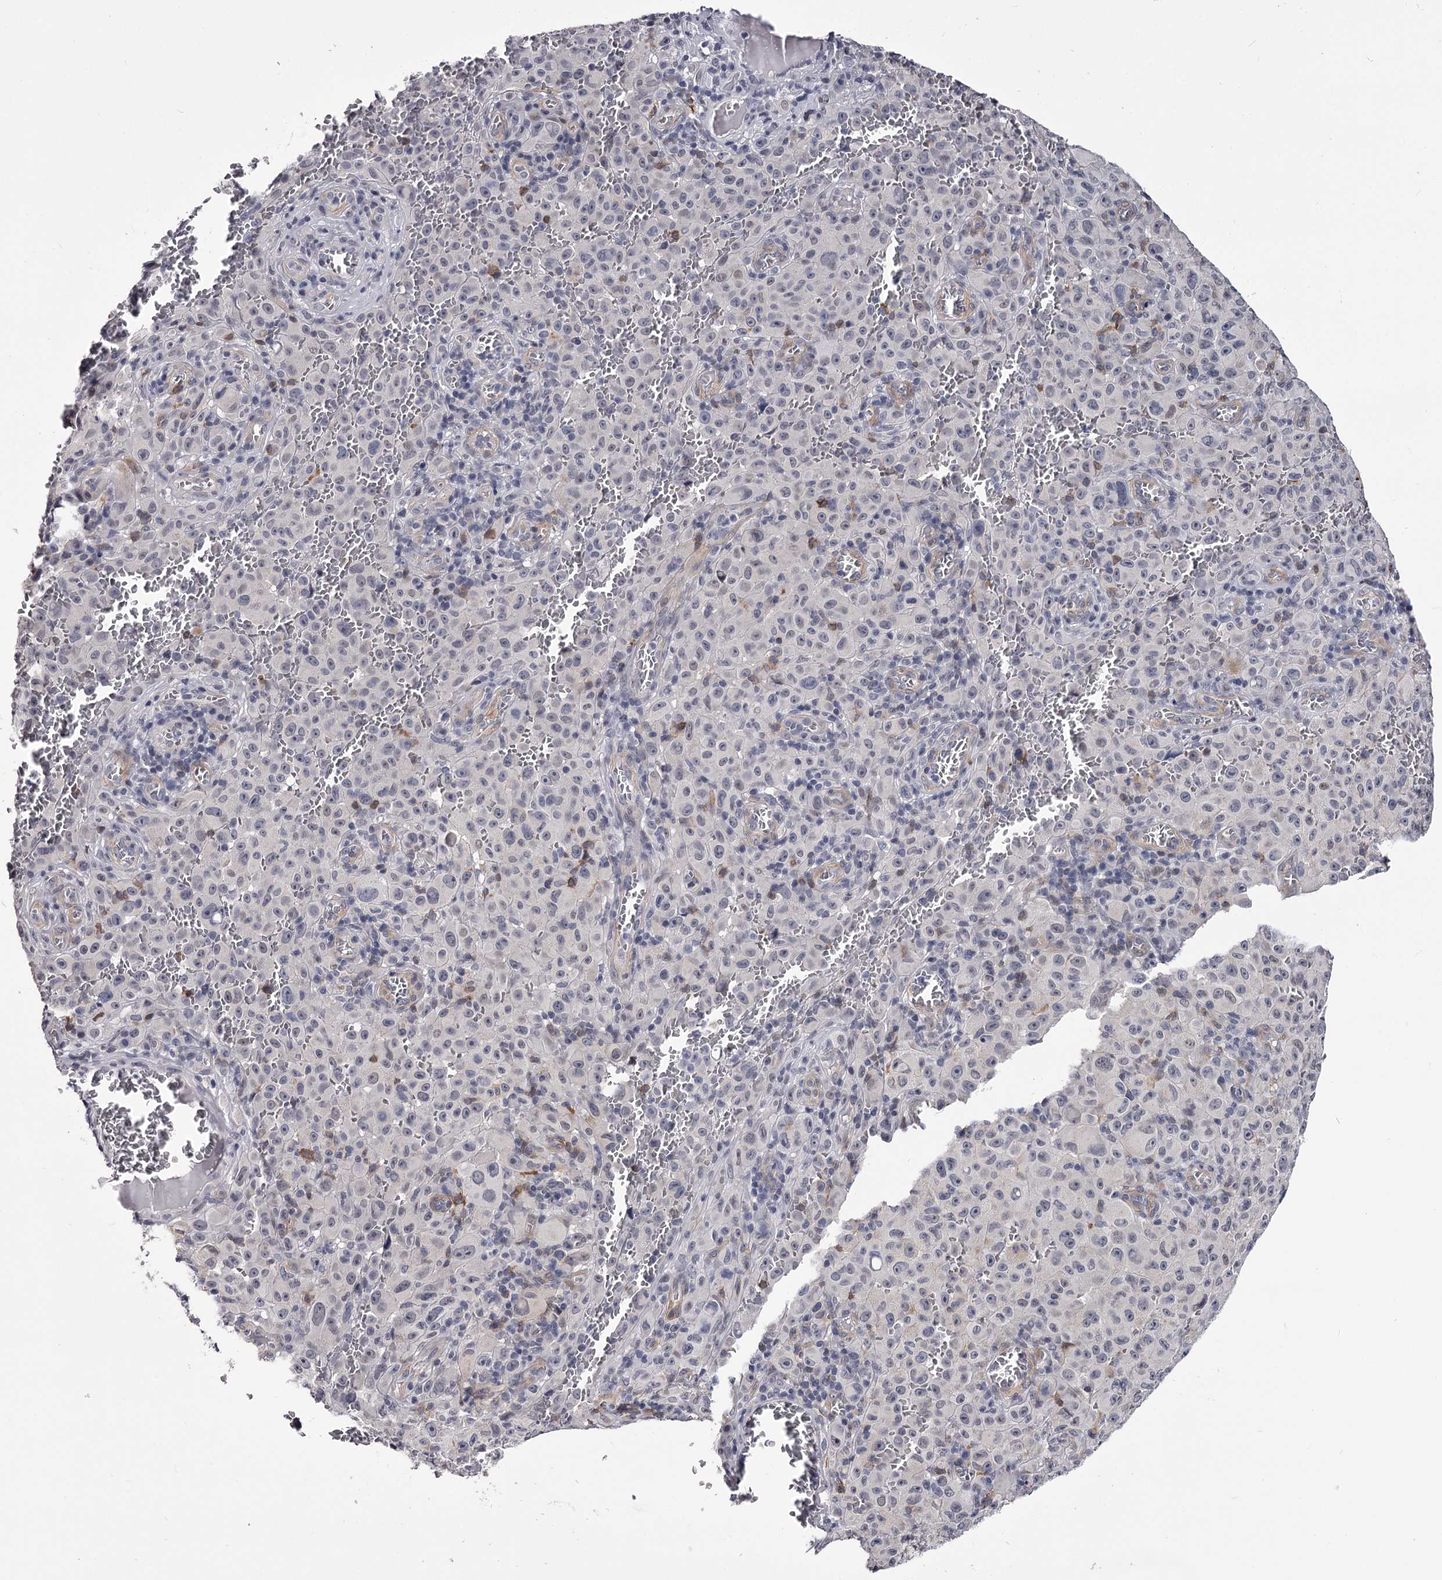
{"staining": {"intensity": "negative", "quantity": "none", "location": "none"}, "tissue": "melanoma", "cell_type": "Tumor cells", "image_type": "cancer", "snomed": [{"axis": "morphology", "description": "Malignant melanoma, NOS"}, {"axis": "topography", "description": "Skin"}], "caption": "A micrograph of human malignant melanoma is negative for staining in tumor cells. (Brightfield microscopy of DAB IHC at high magnification).", "gene": "OVOL2", "patient": {"sex": "female", "age": 82}}